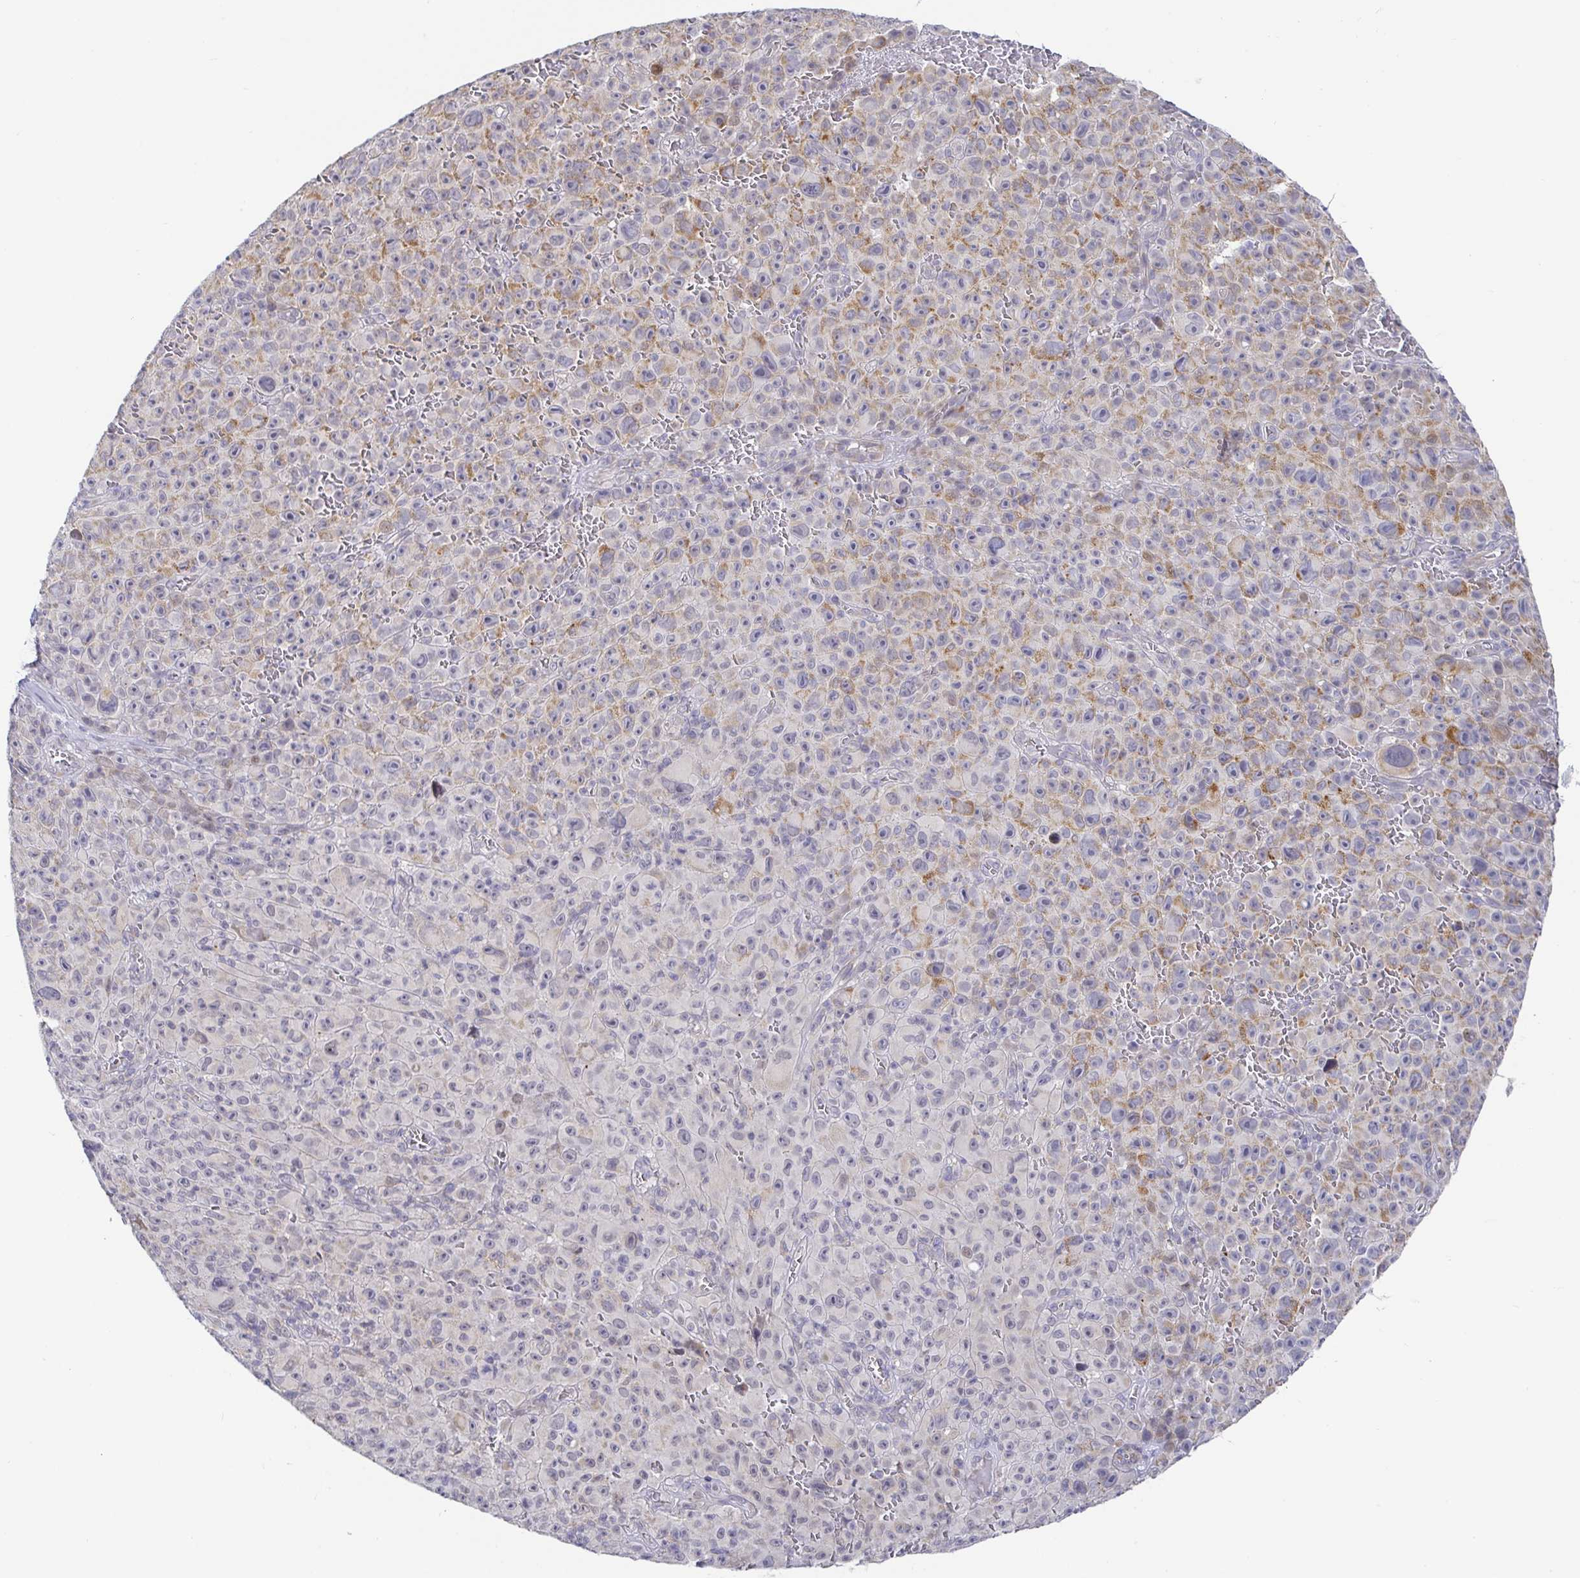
{"staining": {"intensity": "negative", "quantity": "none", "location": "none"}, "tissue": "melanoma", "cell_type": "Tumor cells", "image_type": "cancer", "snomed": [{"axis": "morphology", "description": "Malignant melanoma, NOS"}, {"axis": "topography", "description": "Skin"}], "caption": "Immunohistochemistry (IHC) of human malignant melanoma exhibits no positivity in tumor cells.", "gene": "CIT", "patient": {"sex": "female", "age": 82}}